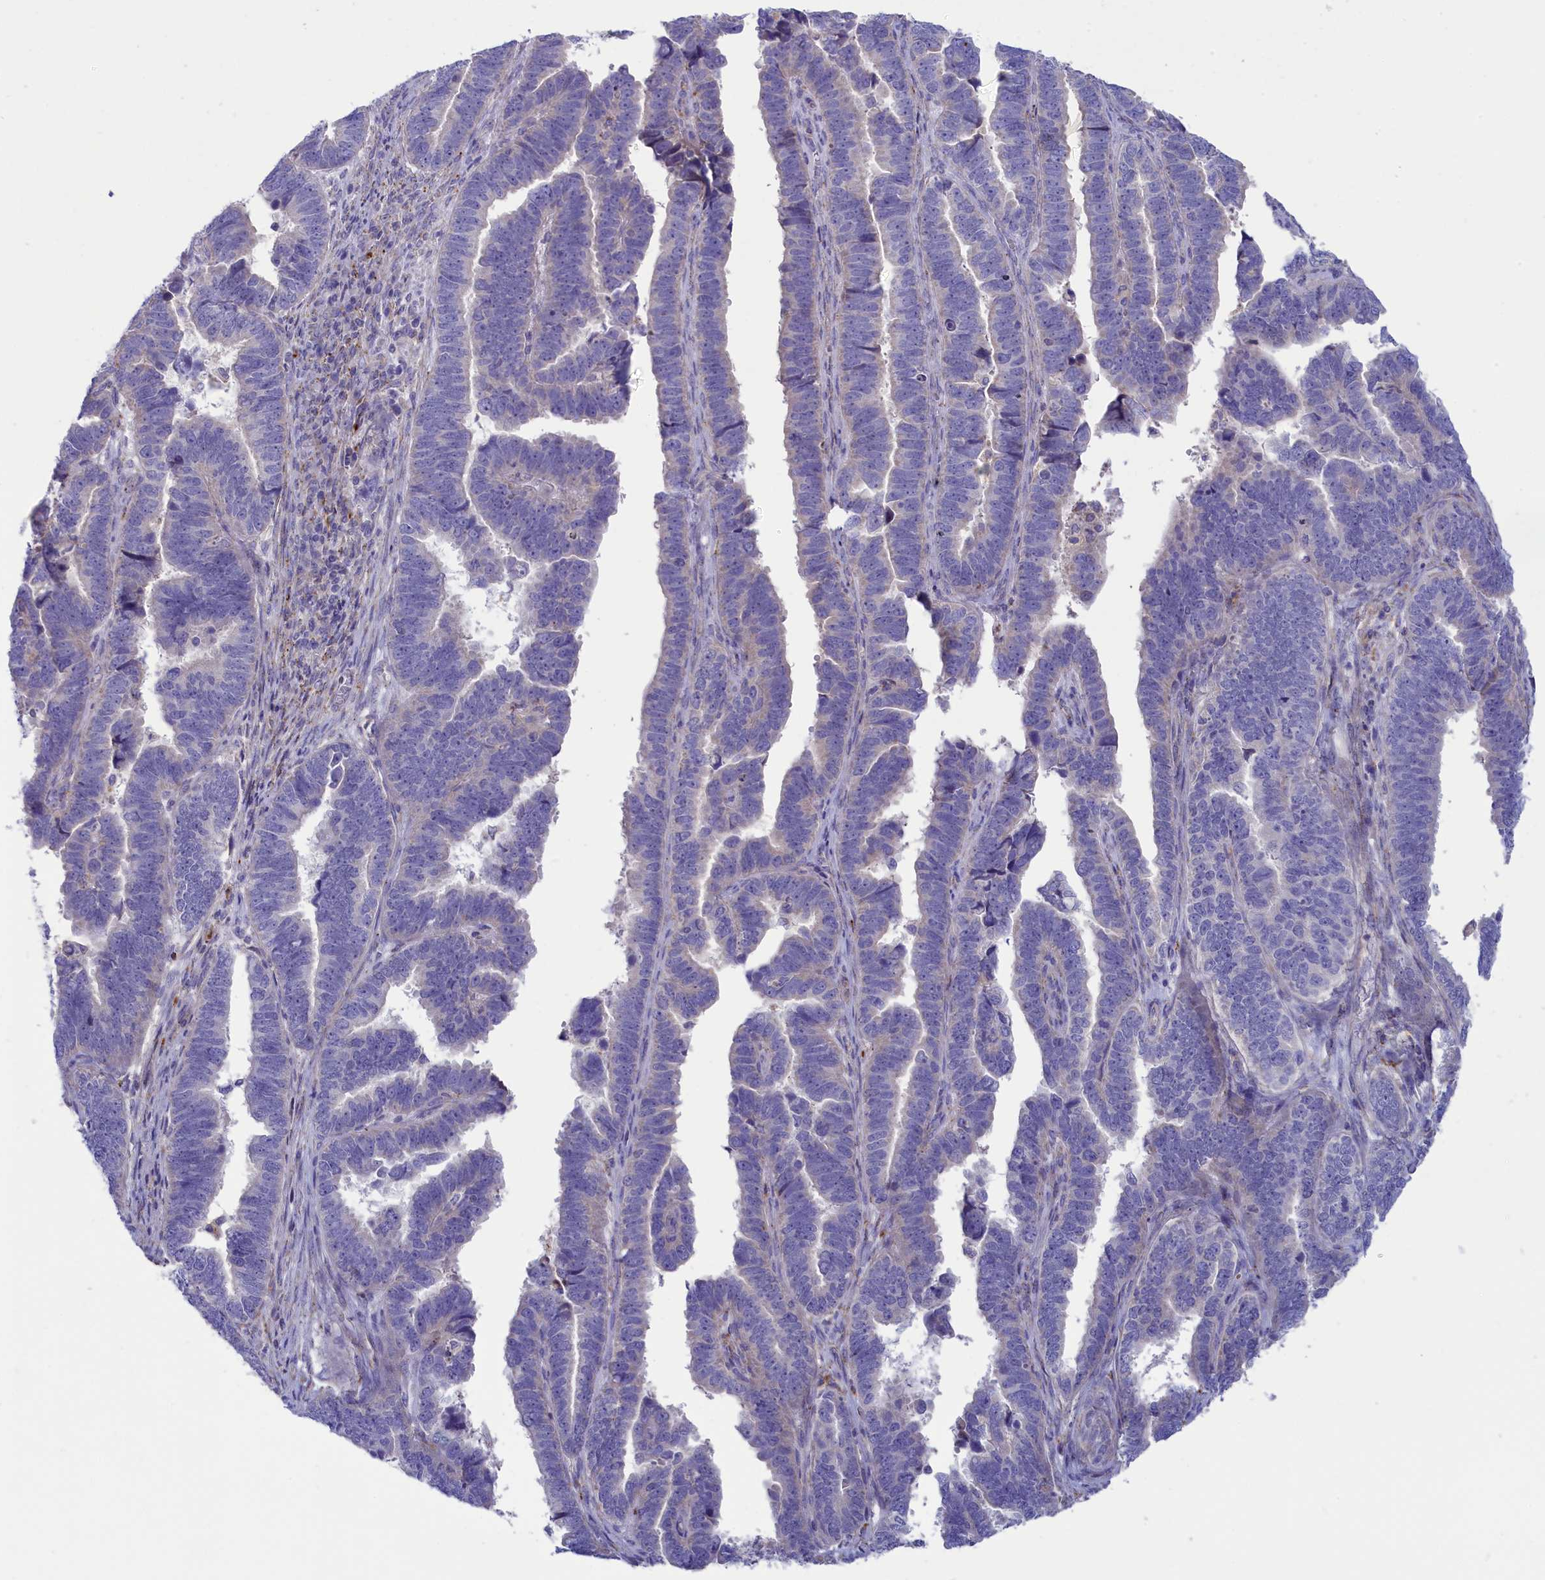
{"staining": {"intensity": "negative", "quantity": "none", "location": "none"}, "tissue": "endometrial cancer", "cell_type": "Tumor cells", "image_type": "cancer", "snomed": [{"axis": "morphology", "description": "Adenocarcinoma, NOS"}, {"axis": "topography", "description": "Endometrium"}], "caption": "The histopathology image reveals no significant staining in tumor cells of endometrial adenocarcinoma.", "gene": "WDR6", "patient": {"sex": "female", "age": 75}}